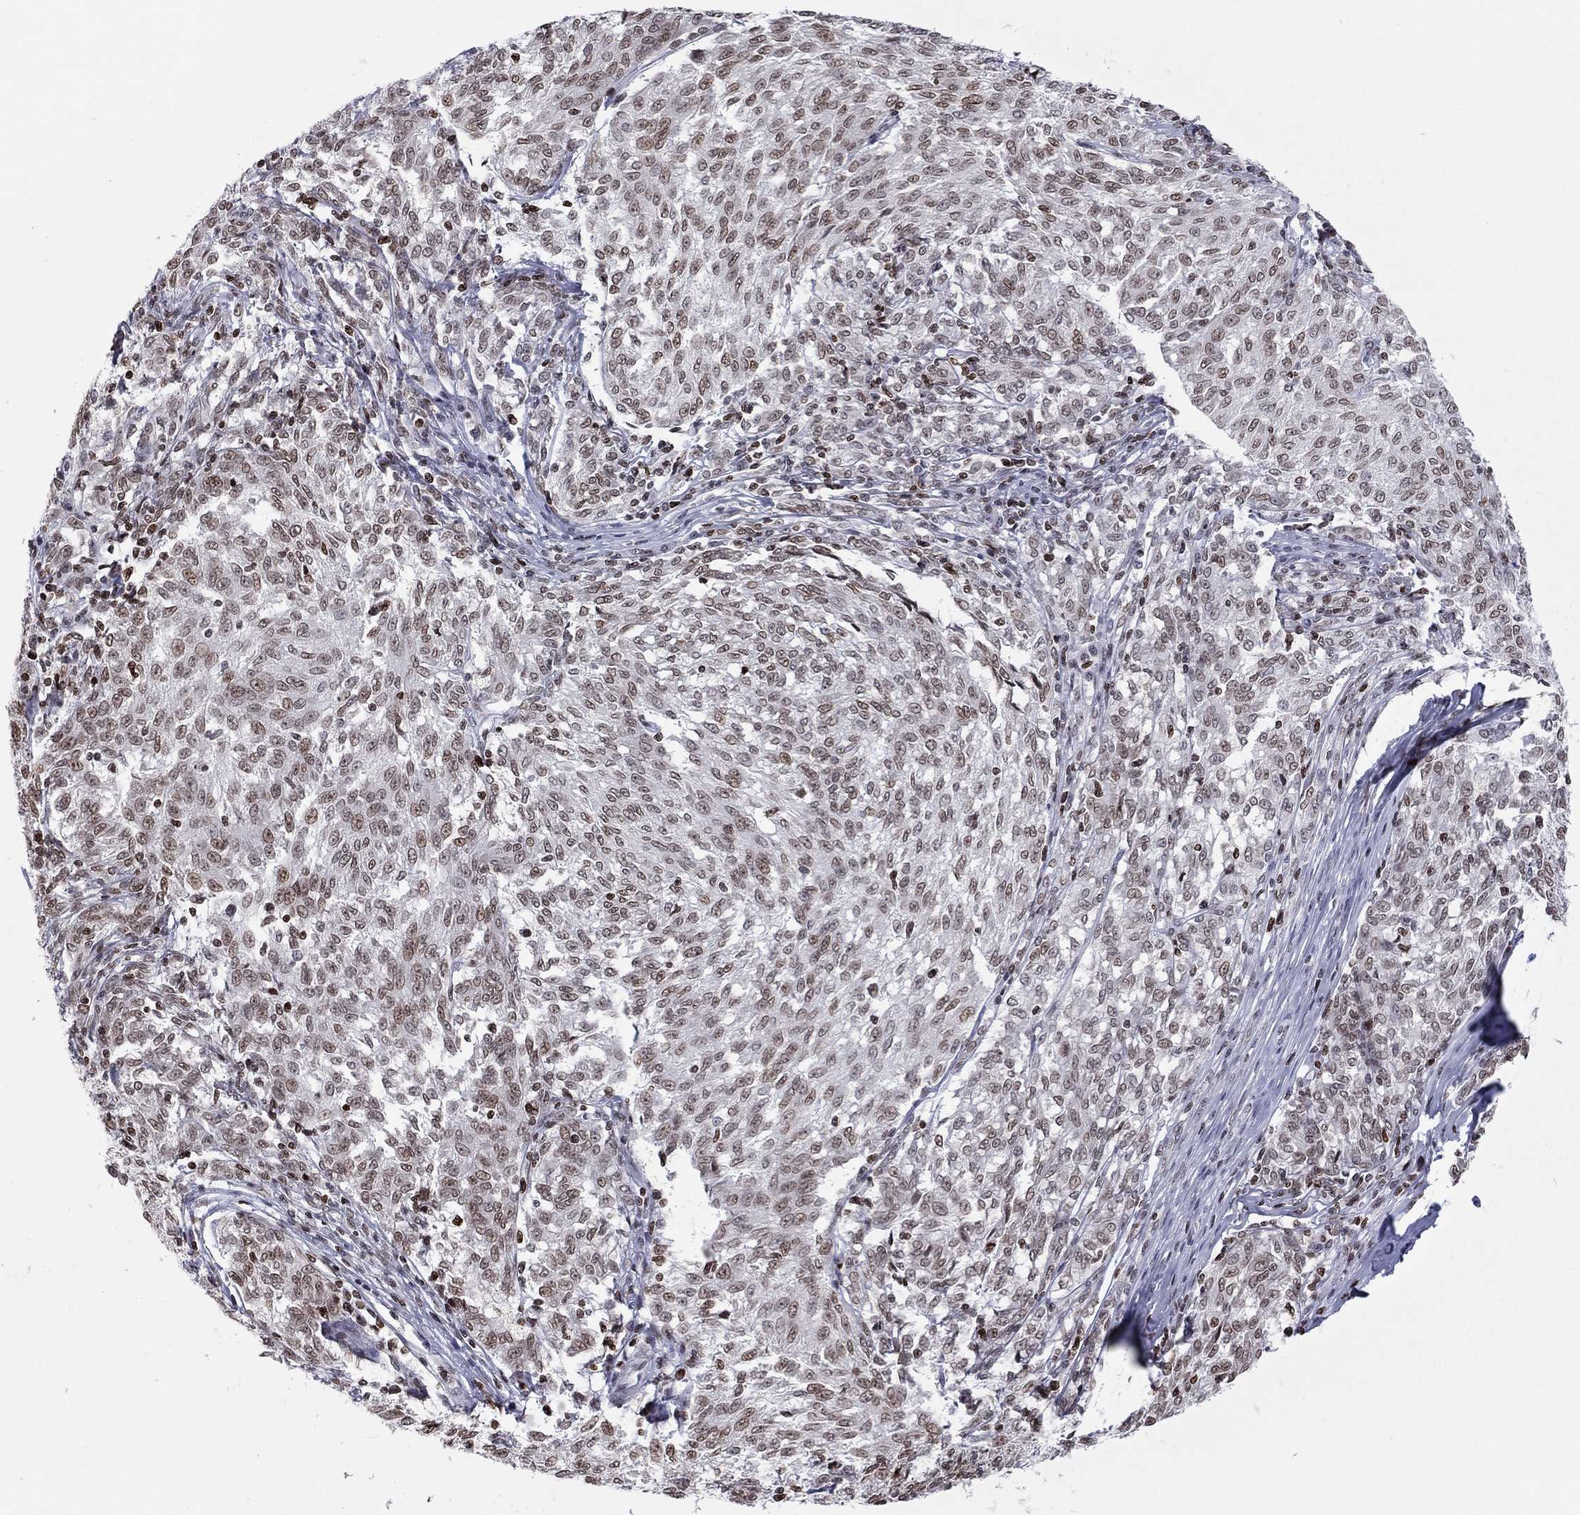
{"staining": {"intensity": "weak", "quantity": "25%-75%", "location": "nuclear"}, "tissue": "melanoma", "cell_type": "Tumor cells", "image_type": "cancer", "snomed": [{"axis": "morphology", "description": "Malignant melanoma, NOS"}, {"axis": "topography", "description": "Skin"}], "caption": "A high-resolution photomicrograph shows immunohistochemistry staining of malignant melanoma, which exhibits weak nuclear staining in approximately 25%-75% of tumor cells.", "gene": "H2AX", "patient": {"sex": "female", "age": 72}}